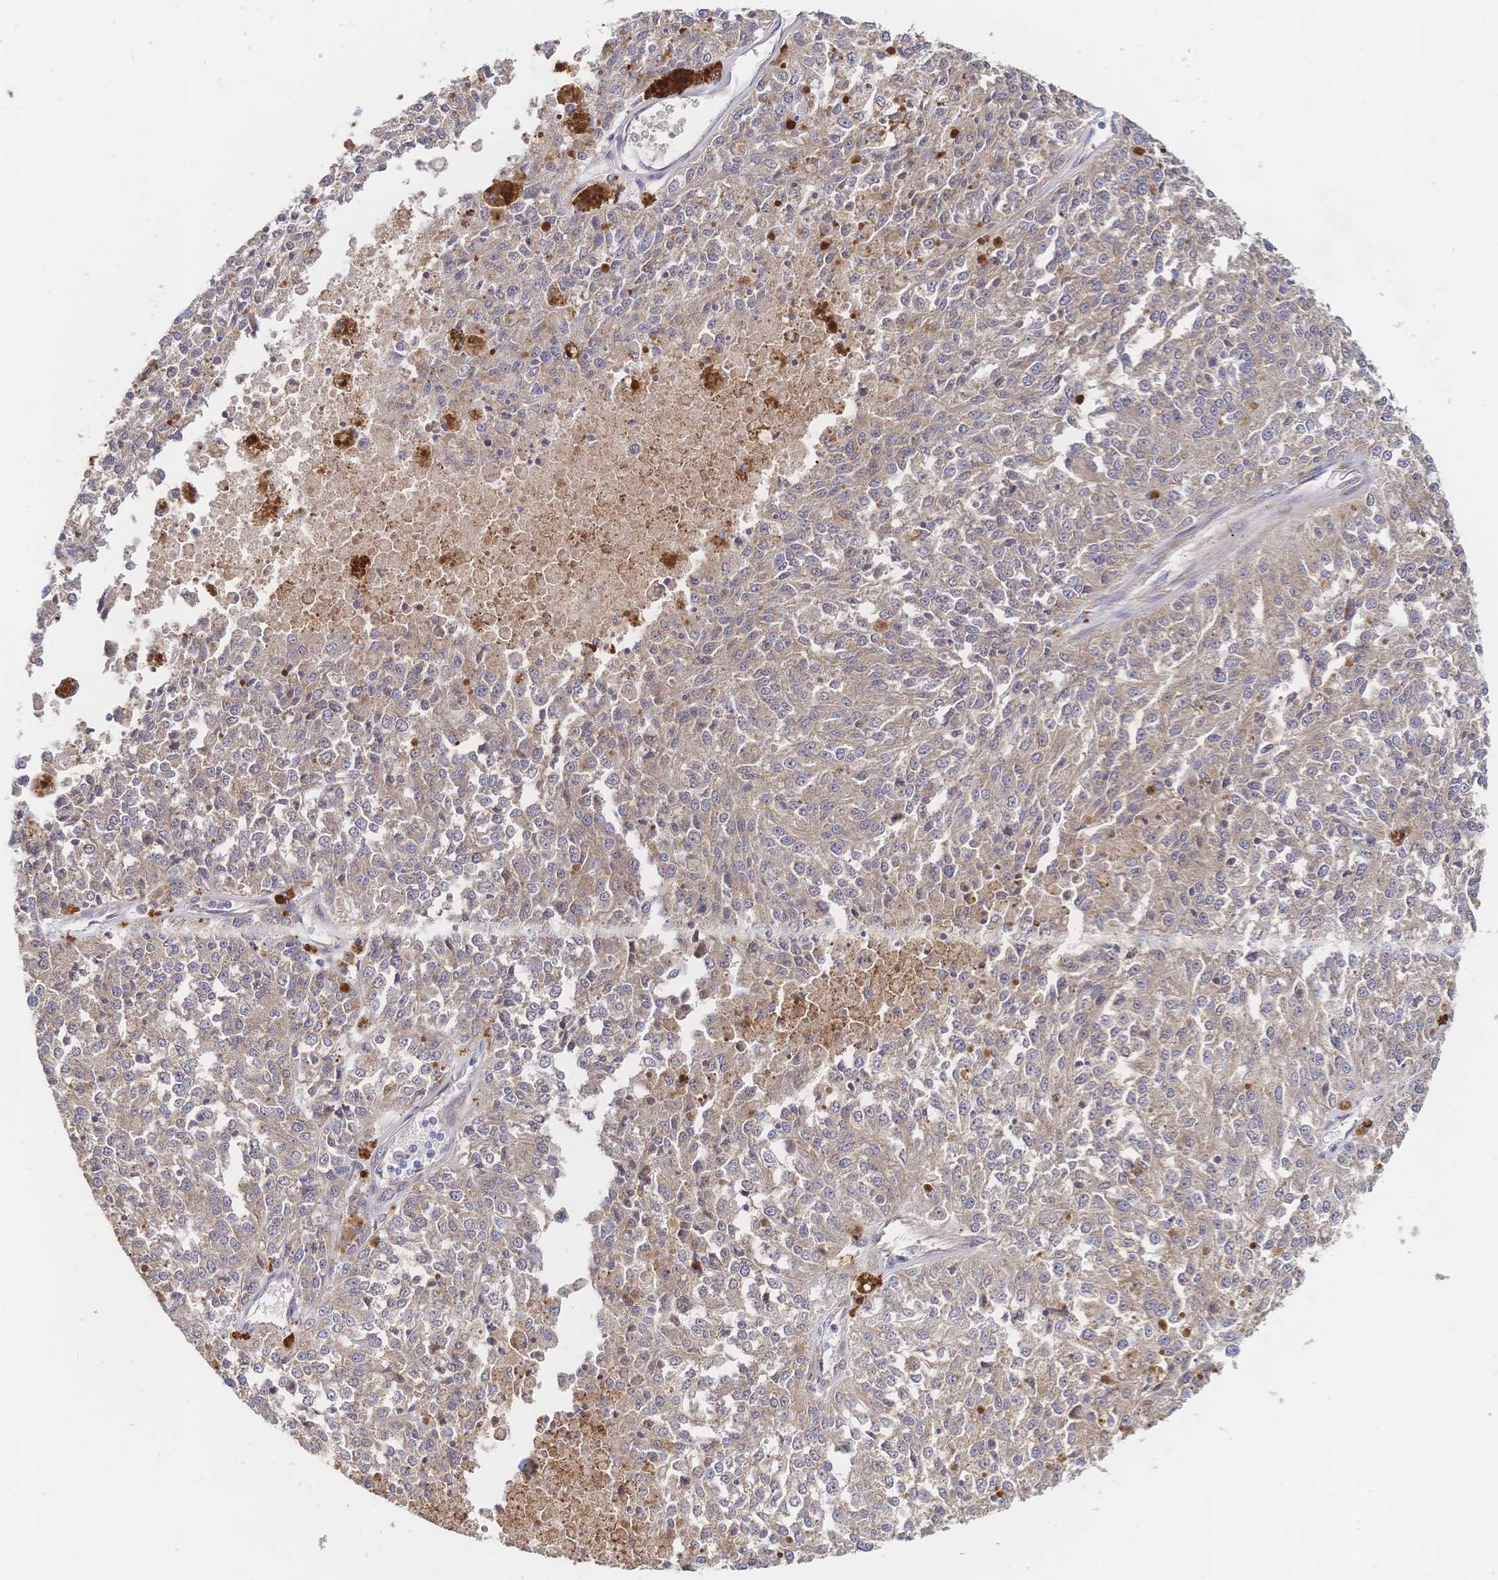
{"staining": {"intensity": "weak", "quantity": ">75%", "location": "cytoplasmic/membranous"}, "tissue": "melanoma", "cell_type": "Tumor cells", "image_type": "cancer", "snomed": [{"axis": "morphology", "description": "Malignant melanoma, Metastatic site"}, {"axis": "topography", "description": "Lymph node"}], "caption": "IHC of melanoma displays low levels of weak cytoplasmic/membranous expression in approximately >75% of tumor cells.", "gene": "LMO4", "patient": {"sex": "female", "age": 64}}